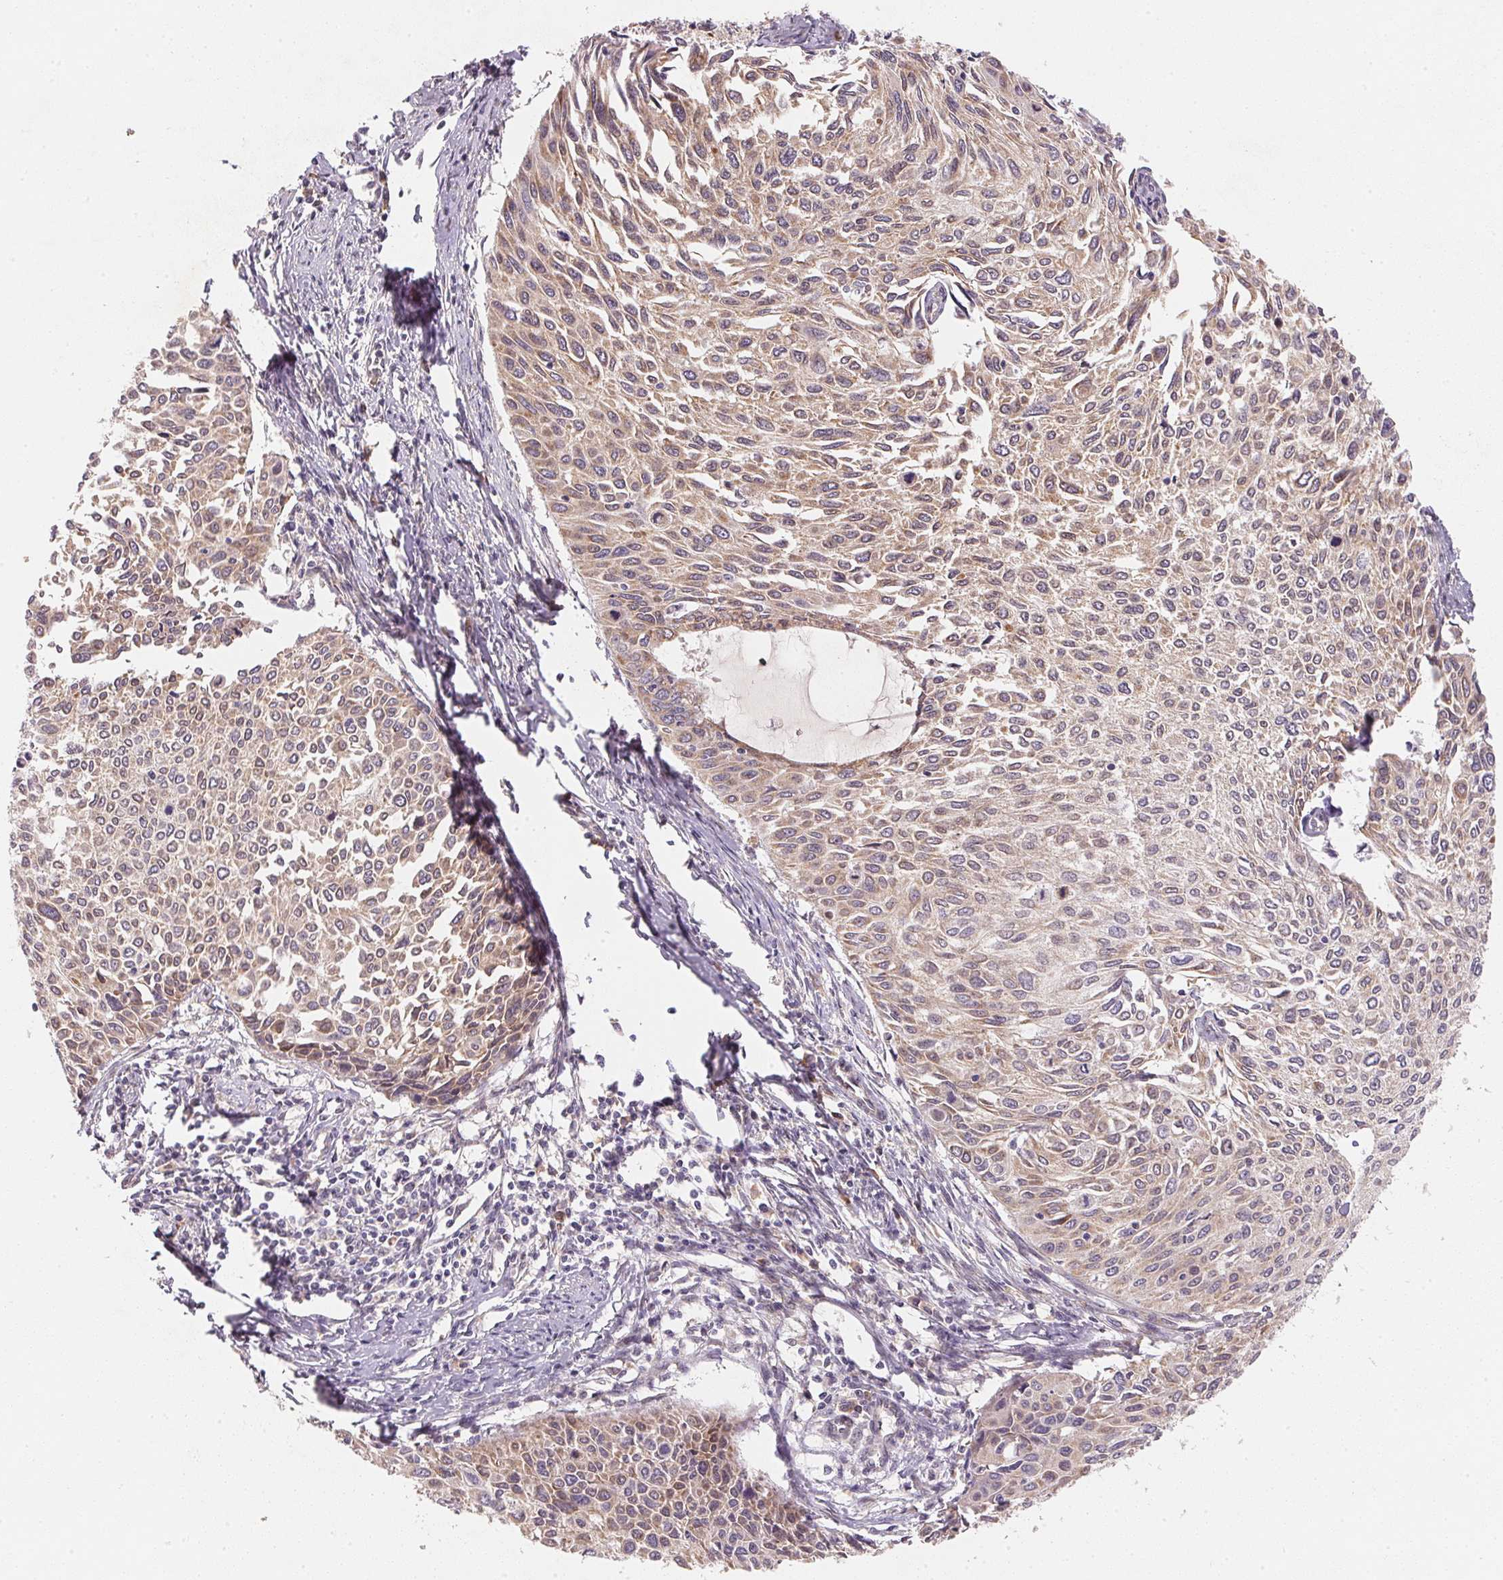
{"staining": {"intensity": "weak", "quantity": "25%-75%", "location": "cytoplasmic/membranous"}, "tissue": "cervical cancer", "cell_type": "Tumor cells", "image_type": "cancer", "snomed": [{"axis": "morphology", "description": "Squamous cell carcinoma, NOS"}, {"axis": "topography", "description": "Cervix"}], "caption": "Tumor cells display weak cytoplasmic/membranous expression in about 25%-75% of cells in cervical cancer (squamous cell carcinoma).", "gene": "EI24", "patient": {"sex": "female", "age": 50}}